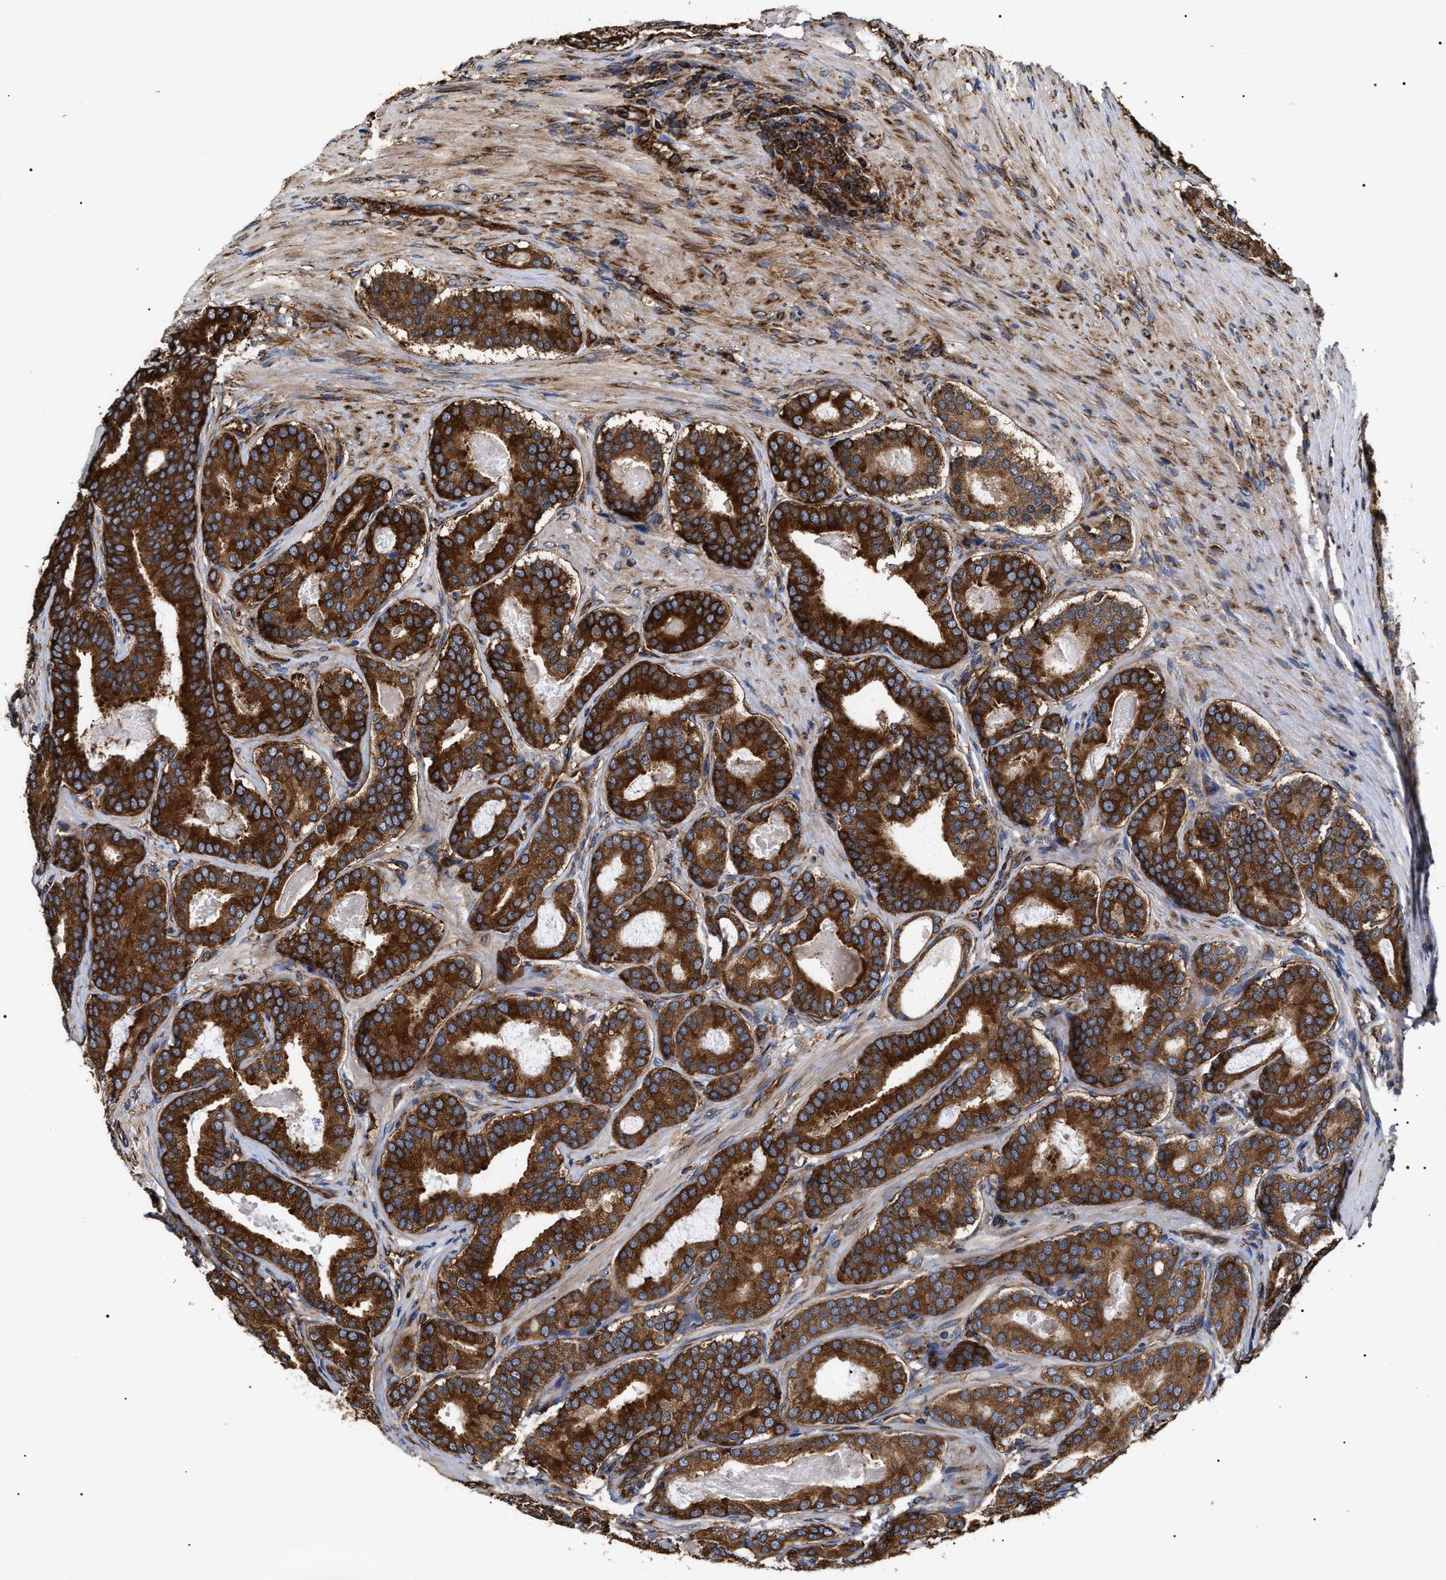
{"staining": {"intensity": "strong", "quantity": ">75%", "location": "cytoplasmic/membranous"}, "tissue": "prostate cancer", "cell_type": "Tumor cells", "image_type": "cancer", "snomed": [{"axis": "morphology", "description": "Adenocarcinoma, High grade"}, {"axis": "topography", "description": "Prostate"}], "caption": "Immunohistochemical staining of prostate high-grade adenocarcinoma shows high levels of strong cytoplasmic/membranous positivity in approximately >75% of tumor cells.", "gene": "SERBP1", "patient": {"sex": "male", "age": 60}}